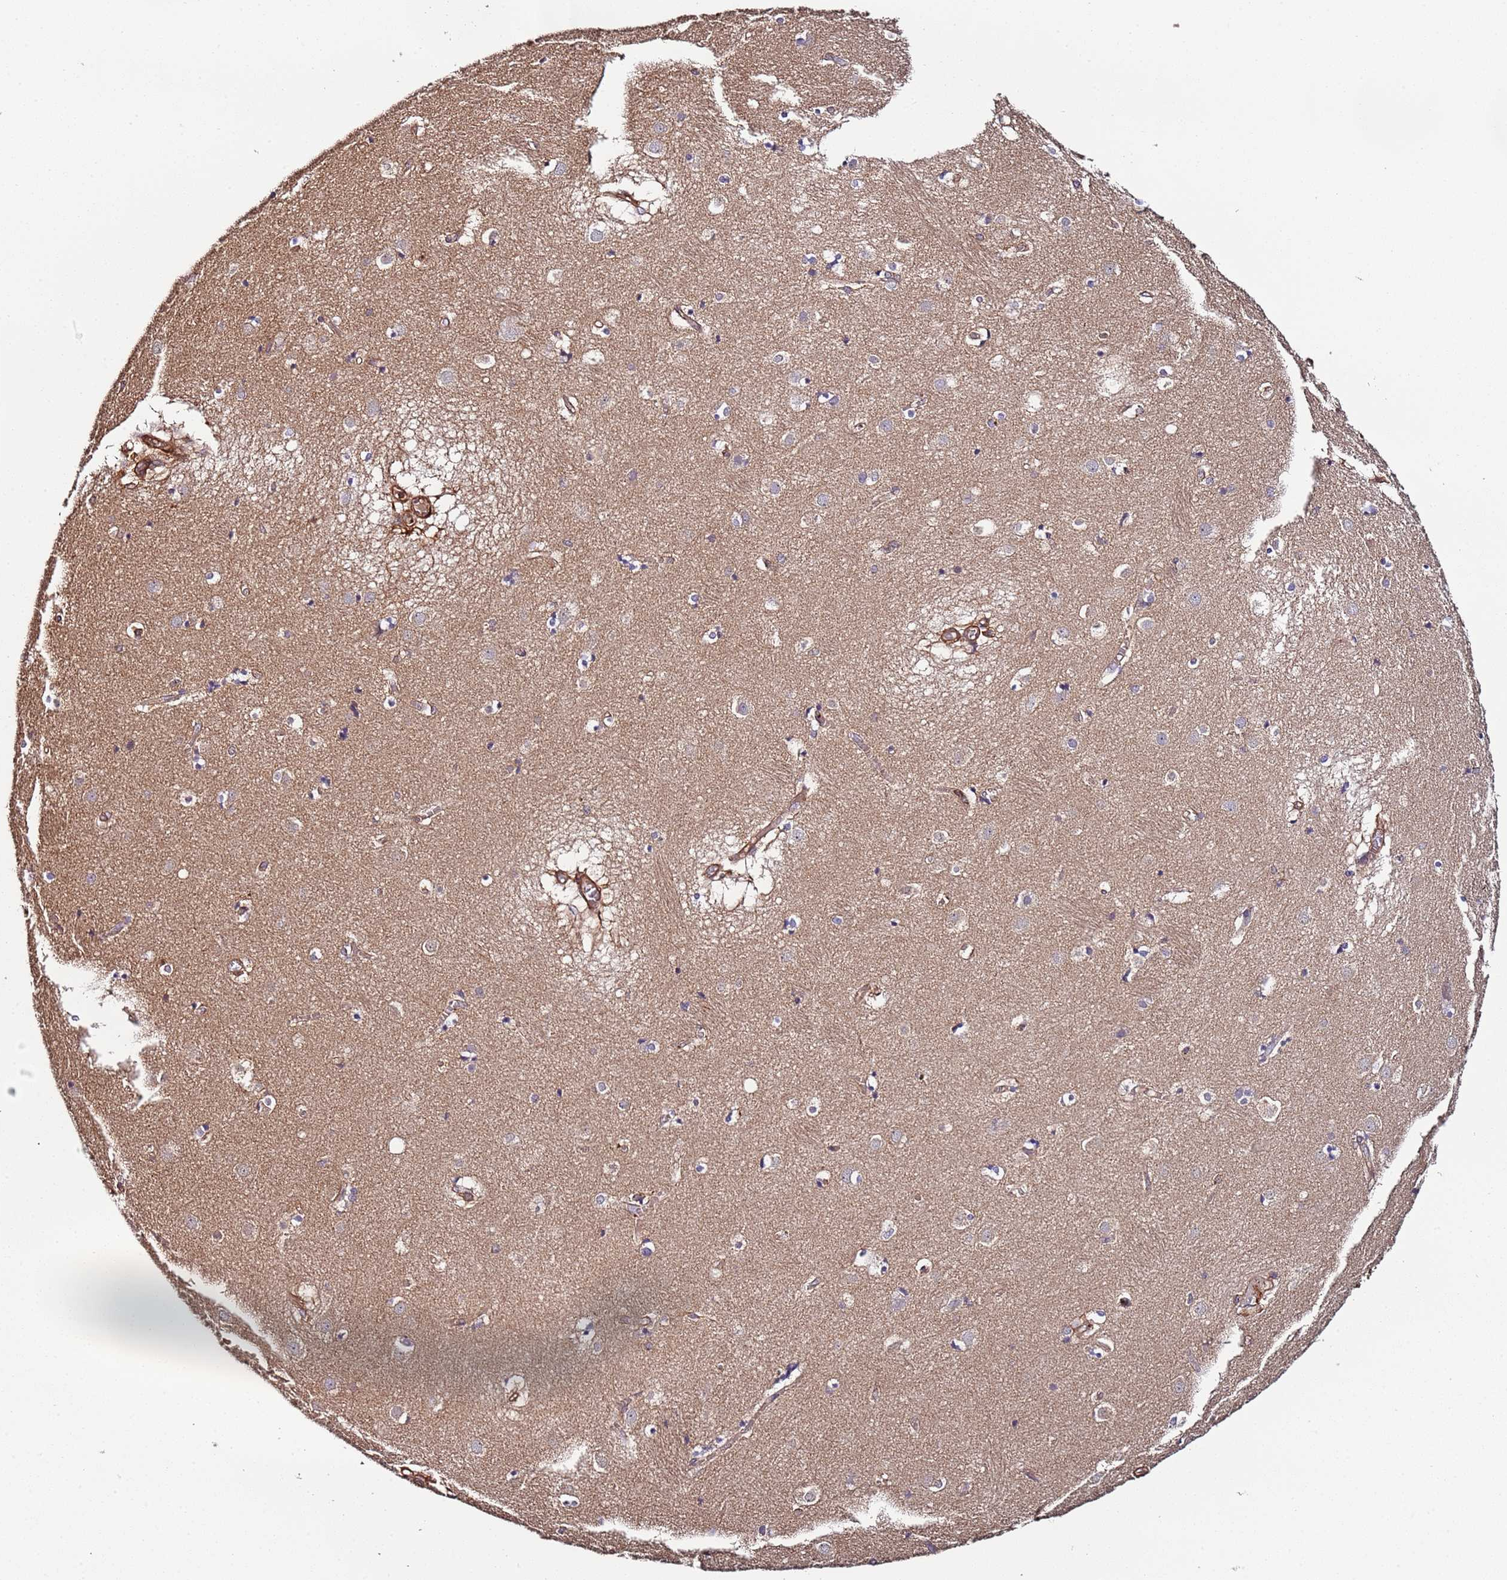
{"staining": {"intensity": "negative", "quantity": "none", "location": "none"}, "tissue": "caudate", "cell_type": "Glial cells", "image_type": "normal", "snomed": [{"axis": "morphology", "description": "Normal tissue, NOS"}, {"axis": "topography", "description": "Lateral ventricle wall"}], "caption": "IHC micrograph of unremarkable caudate stained for a protein (brown), which shows no staining in glial cells.", "gene": "CYP2U1", "patient": {"sex": "male", "age": 70}}